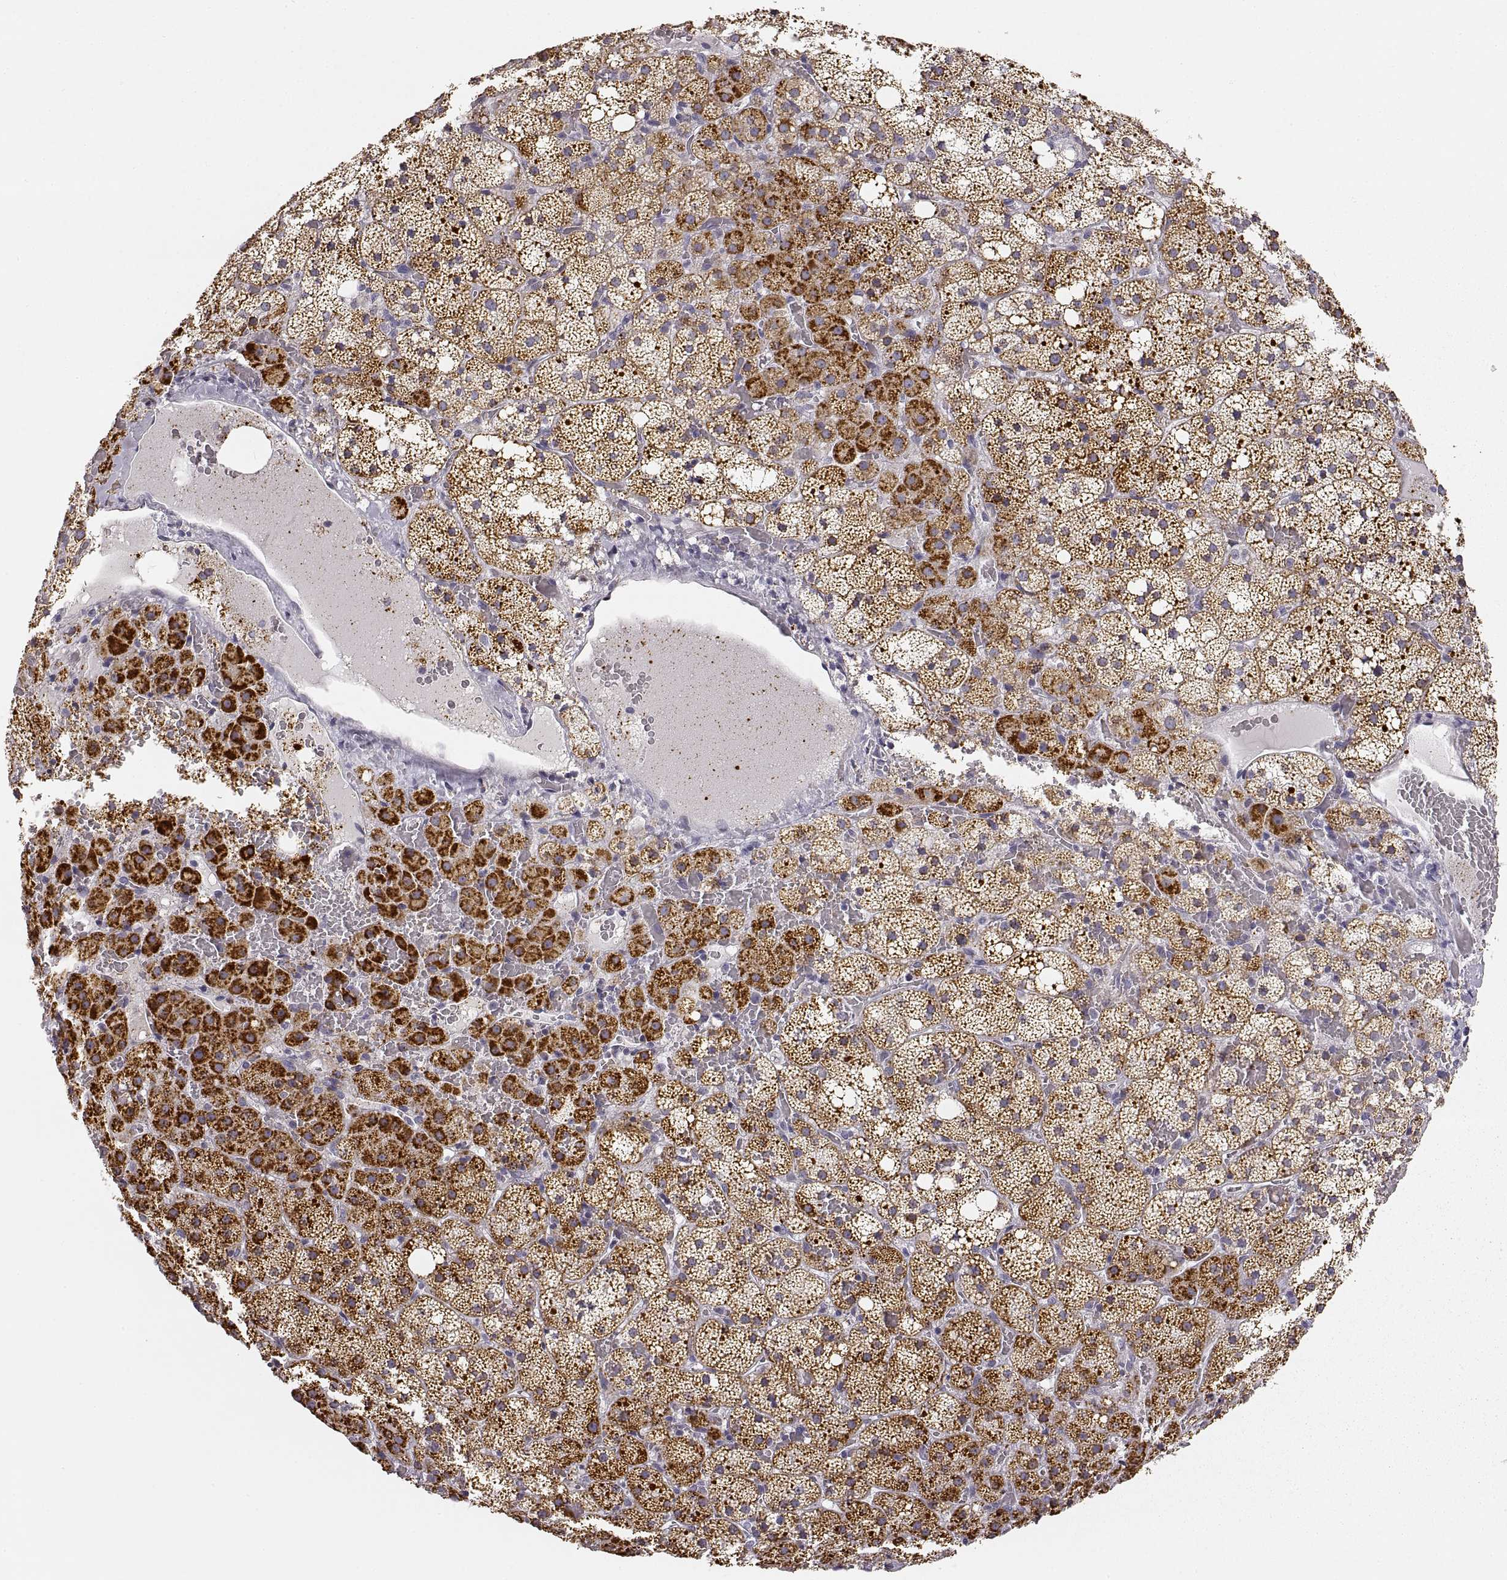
{"staining": {"intensity": "strong", "quantity": "25%-75%", "location": "cytoplasmic/membranous"}, "tissue": "adrenal gland", "cell_type": "Glandular cells", "image_type": "normal", "snomed": [{"axis": "morphology", "description": "Normal tissue, NOS"}, {"axis": "topography", "description": "Adrenal gland"}], "caption": "IHC (DAB (3,3'-diaminobenzidine)) staining of unremarkable human adrenal gland displays strong cytoplasmic/membranous protein expression in about 25%-75% of glandular cells. (DAB IHC with brightfield microscopy, high magnification).", "gene": "RDH13", "patient": {"sex": "male", "age": 53}}